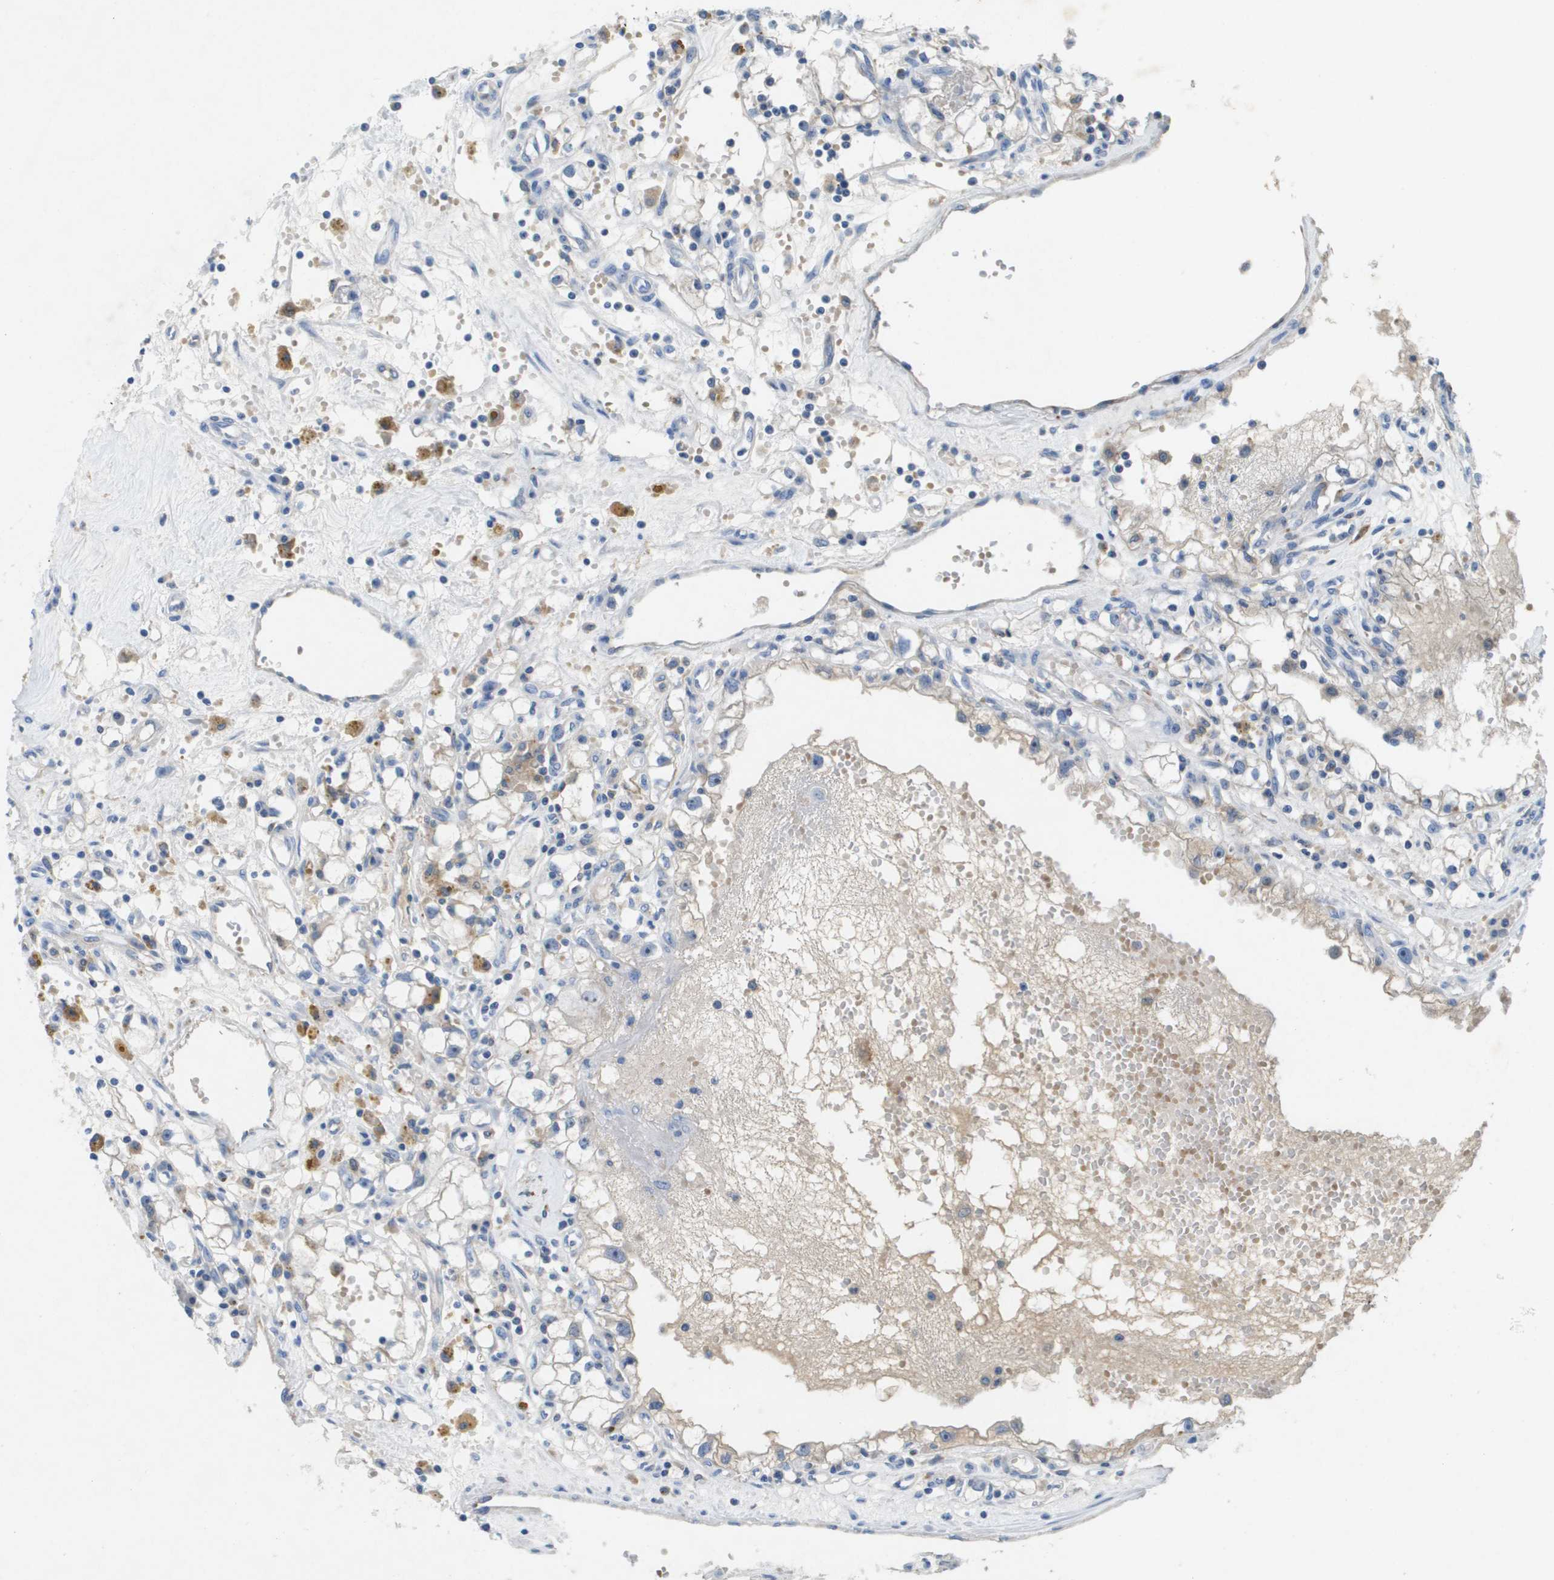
{"staining": {"intensity": "negative", "quantity": "none", "location": "none"}, "tissue": "renal cancer", "cell_type": "Tumor cells", "image_type": "cancer", "snomed": [{"axis": "morphology", "description": "Adenocarcinoma, NOS"}, {"axis": "topography", "description": "Kidney"}], "caption": "The image exhibits no significant staining in tumor cells of renal cancer (adenocarcinoma).", "gene": "LIPG", "patient": {"sex": "male", "age": 56}}